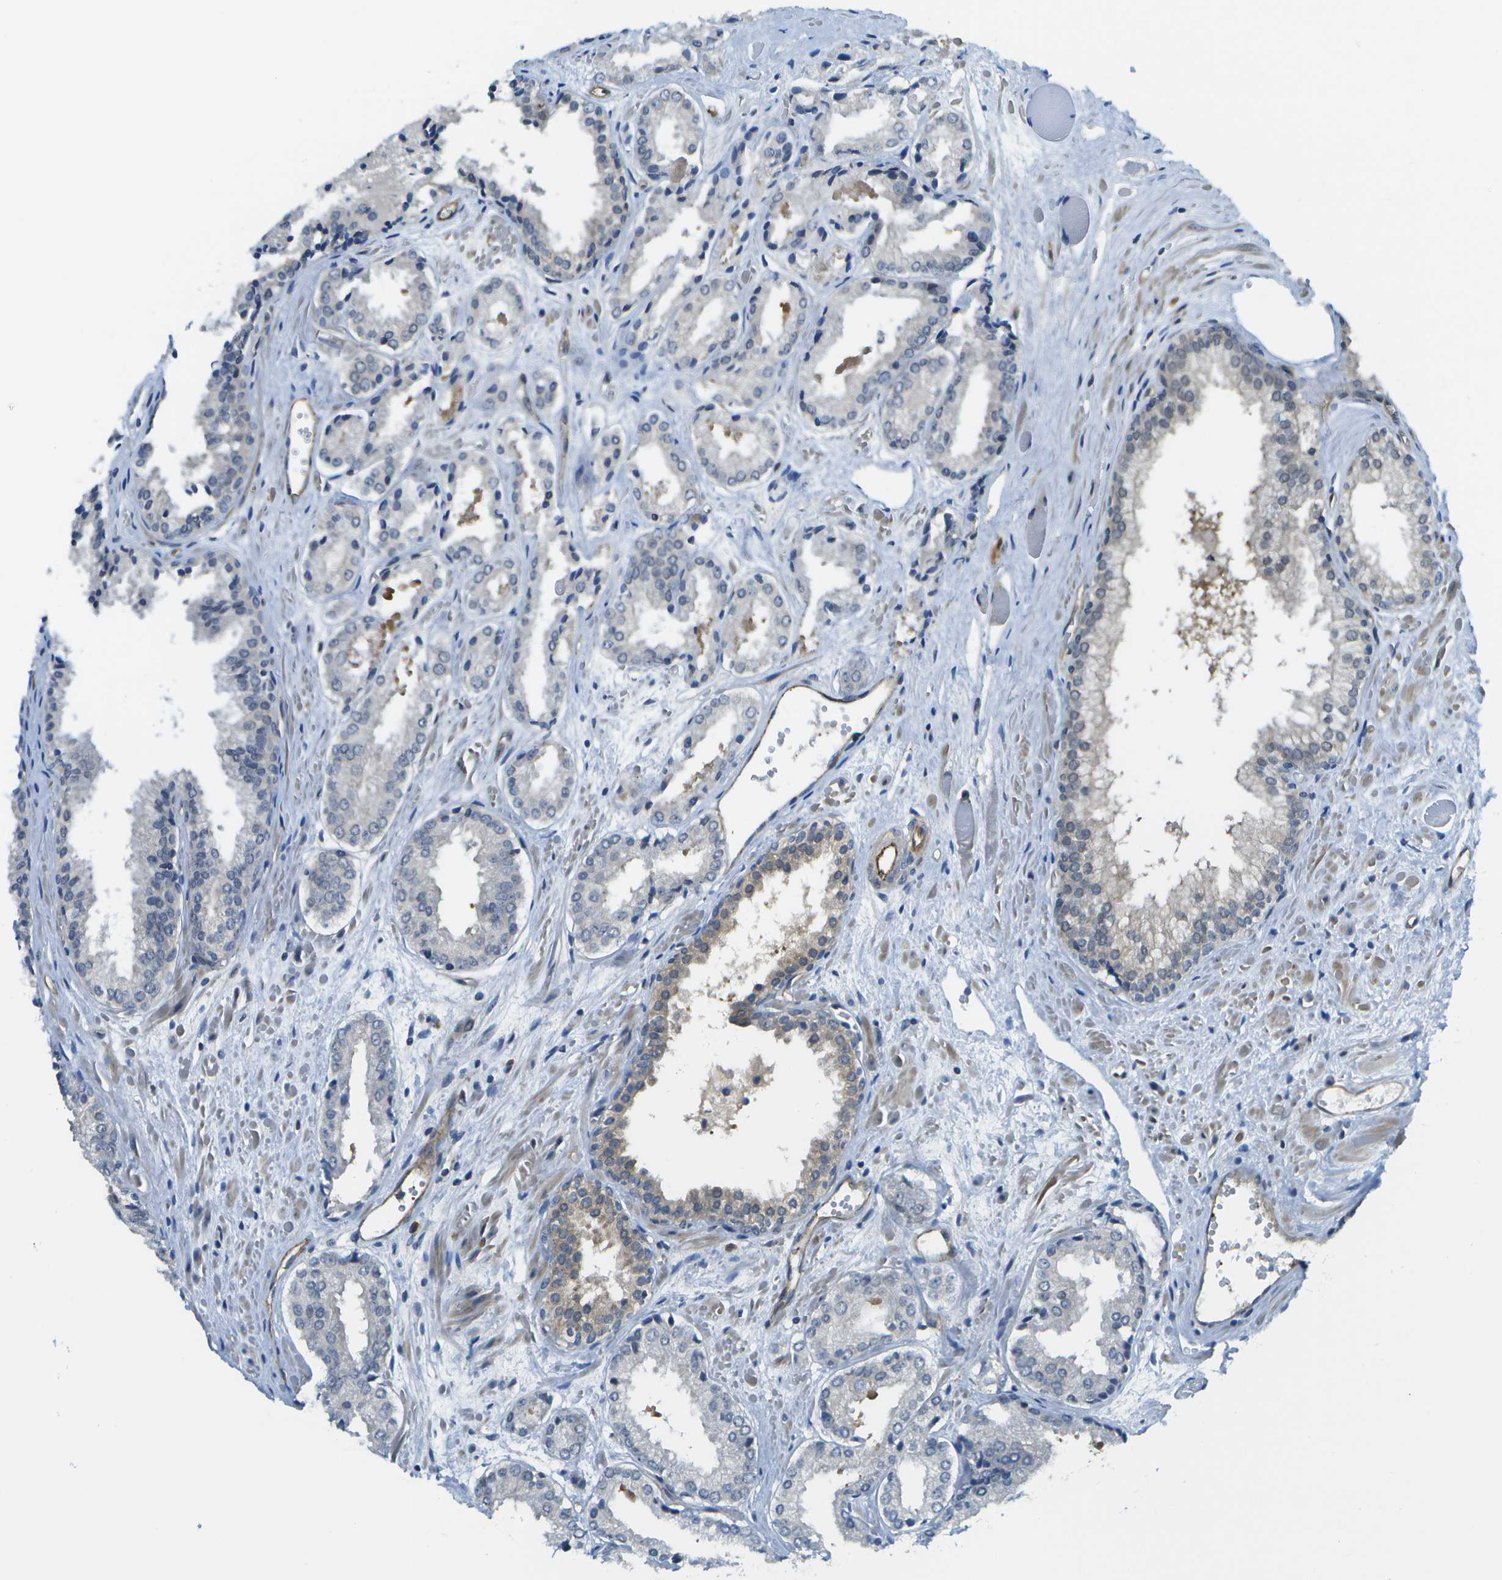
{"staining": {"intensity": "negative", "quantity": "none", "location": "none"}, "tissue": "prostate cancer", "cell_type": "Tumor cells", "image_type": "cancer", "snomed": [{"axis": "morphology", "description": "Adenocarcinoma, Low grade"}, {"axis": "topography", "description": "Prostate"}], "caption": "DAB (3,3'-diaminobenzidine) immunohistochemical staining of human prostate low-grade adenocarcinoma demonstrates no significant positivity in tumor cells.", "gene": "KIAA0040", "patient": {"sex": "male", "age": 57}}